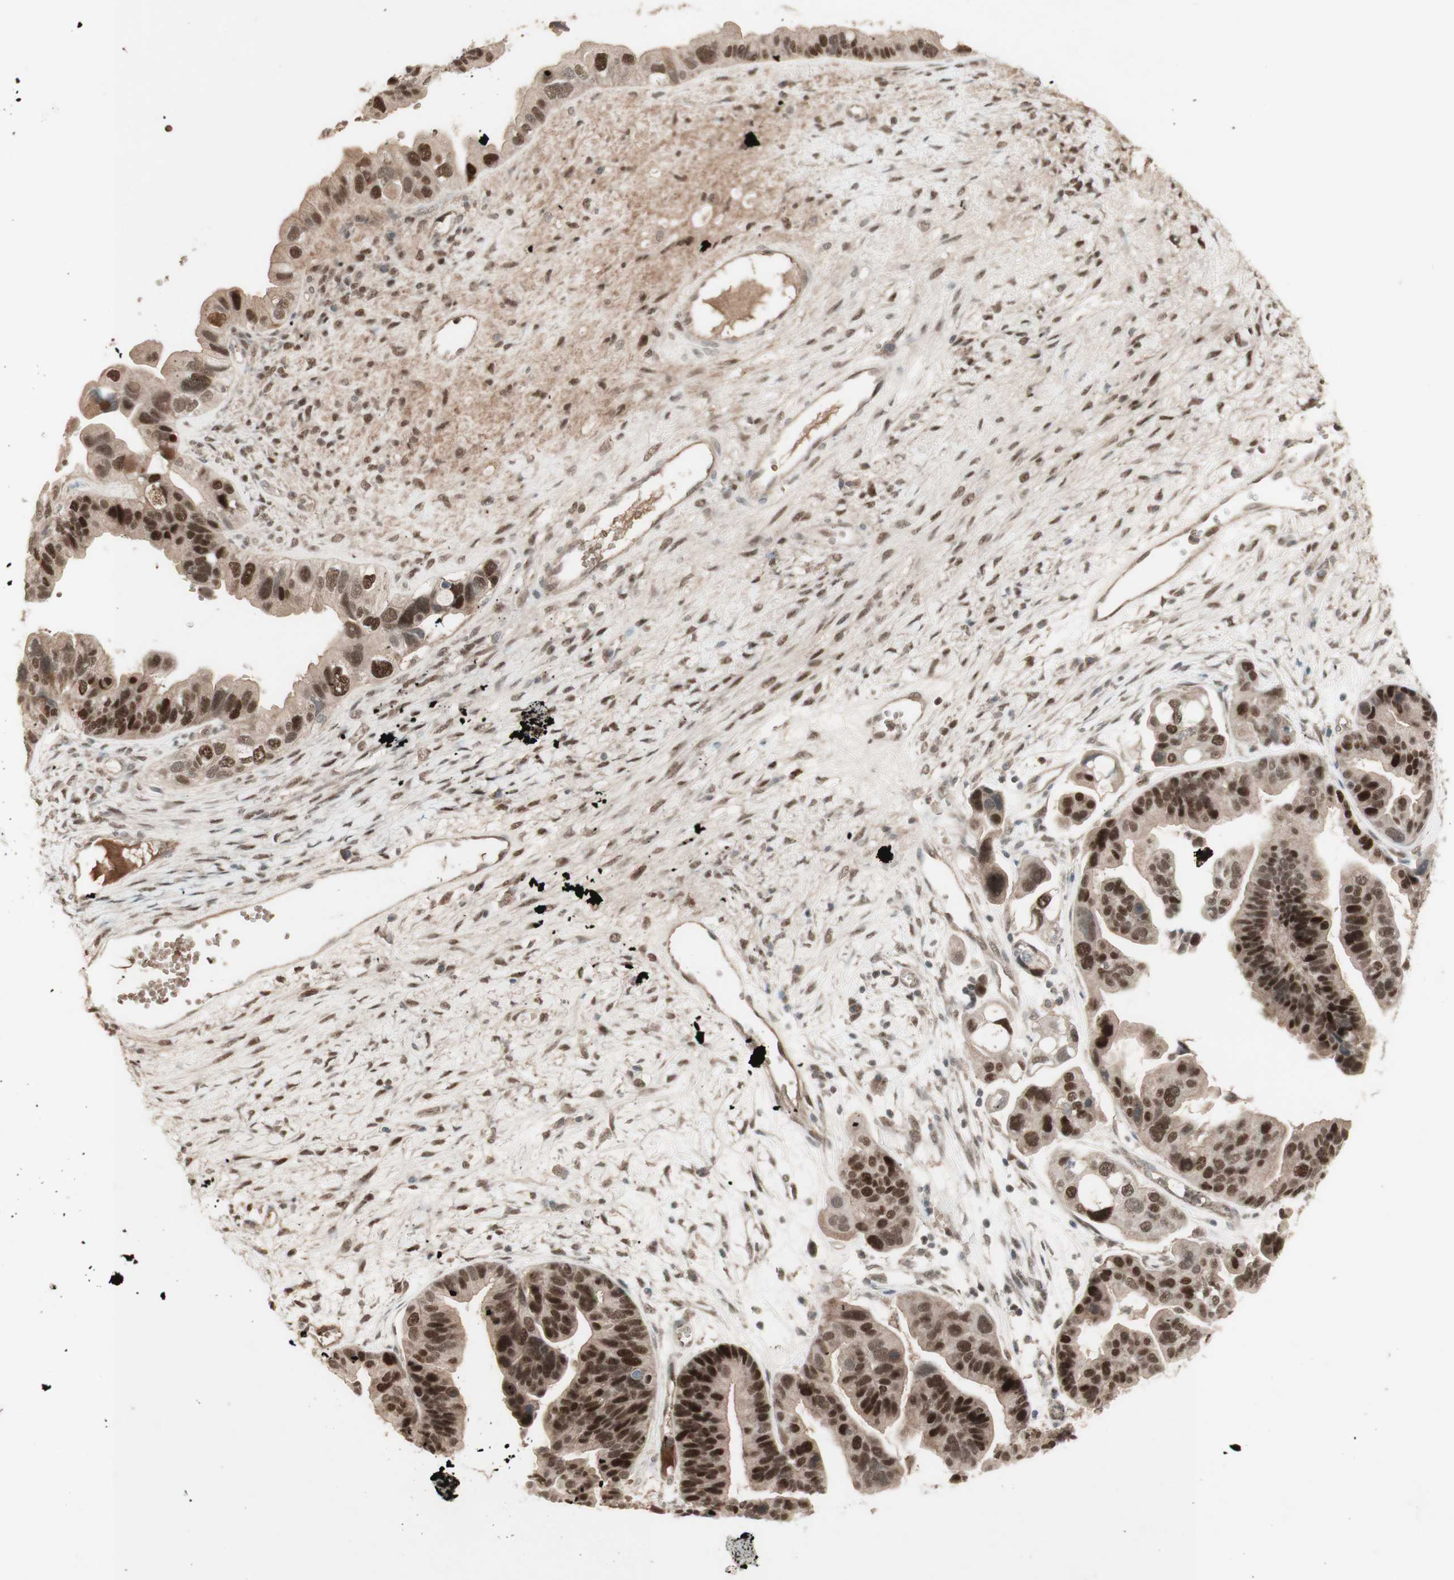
{"staining": {"intensity": "strong", "quantity": ">75%", "location": "cytoplasmic/membranous,nuclear"}, "tissue": "ovarian cancer", "cell_type": "Tumor cells", "image_type": "cancer", "snomed": [{"axis": "morphology", "description": "Cystadenocarcinoma, serous, NOS"}, {"axis": "topography", "description": "Ovary"}], "caption": "Ovarian cancer stained with a protein marker displays strong staining in tumor cells.", "gene": "MSH6", "patient": {"sex": "female", "age": 56}}